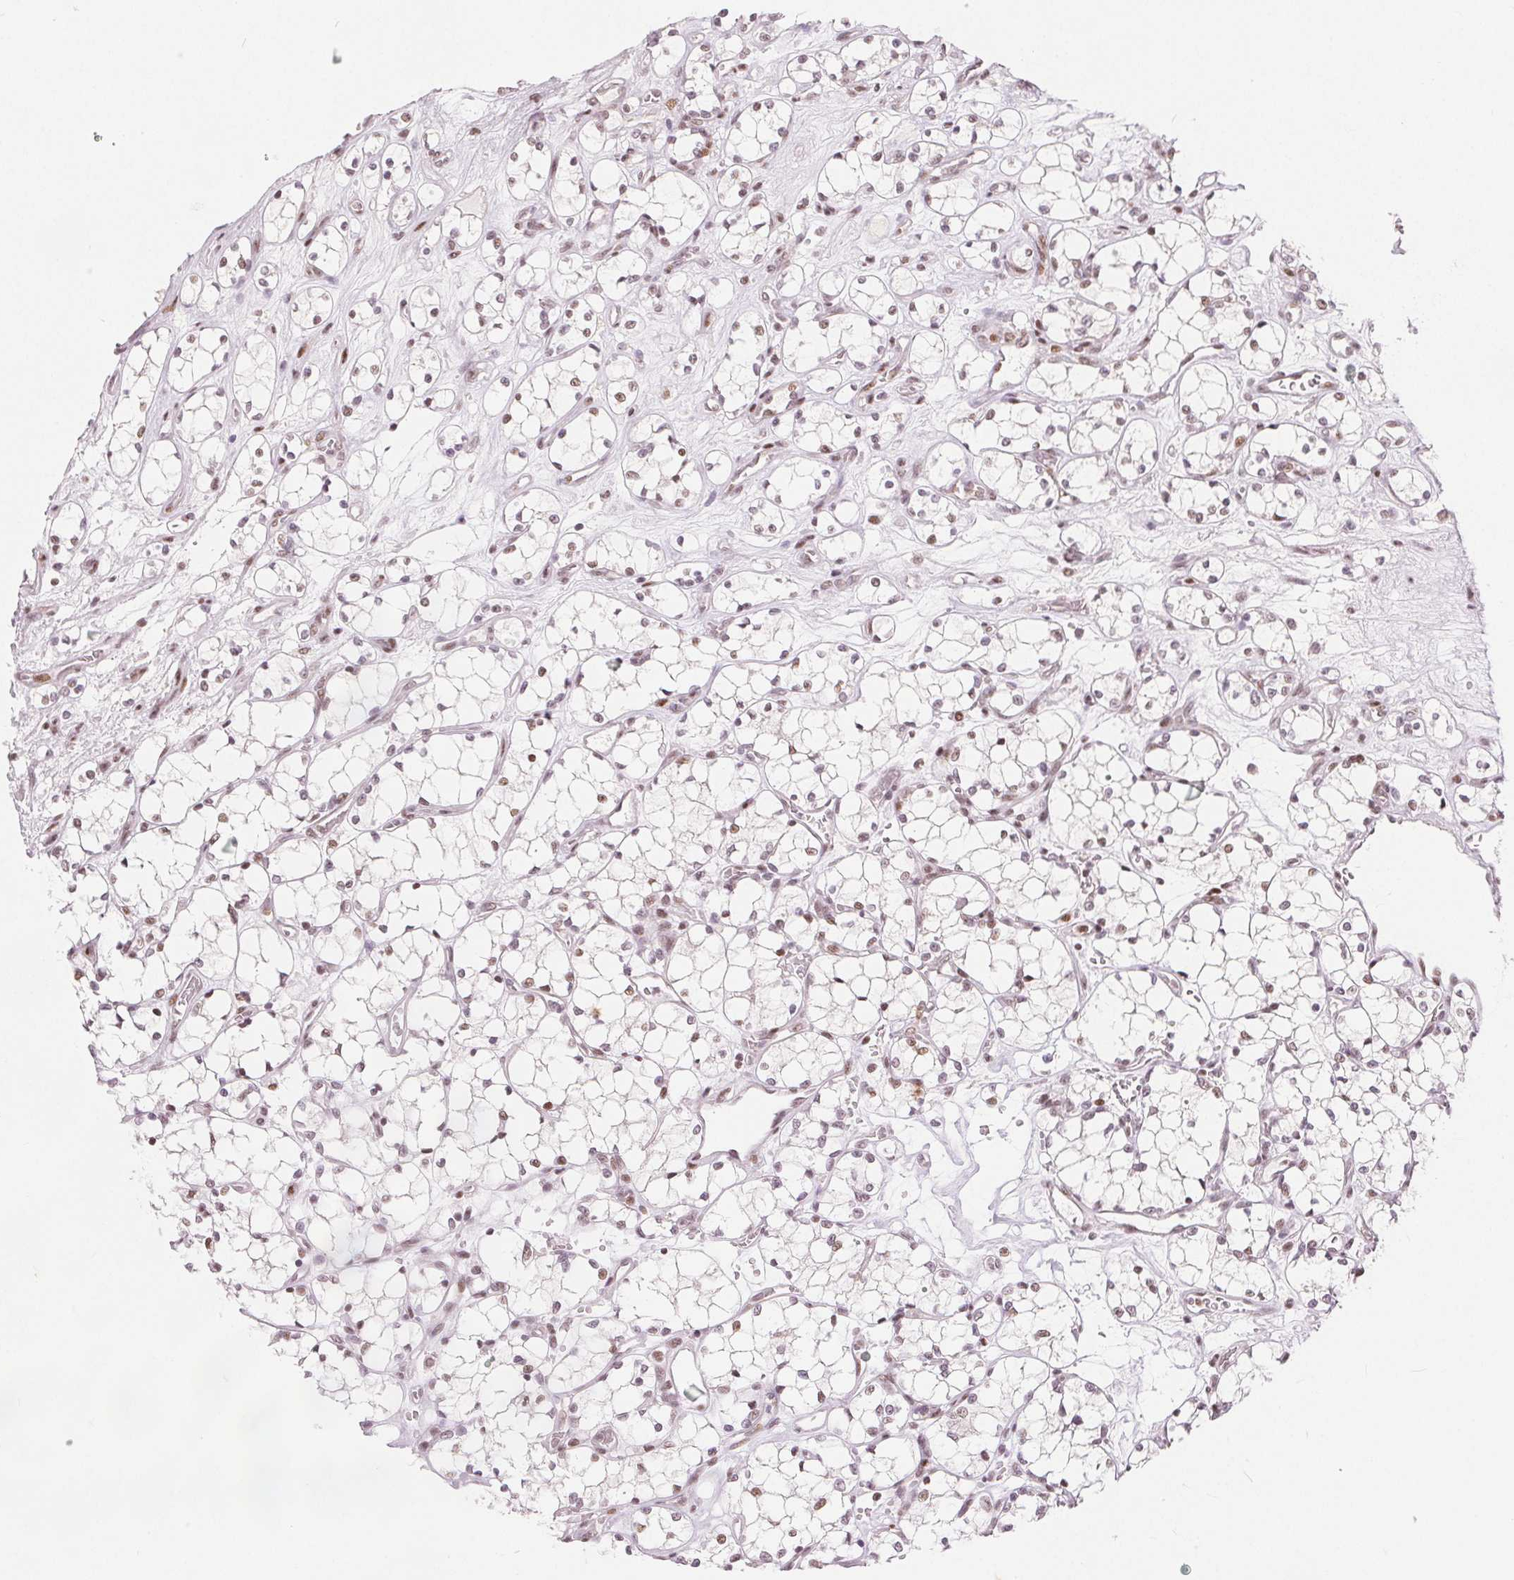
{"staining": {"intensity": "moderate", "quantity": ">75%", "location": "nuclear"}, "tissue": "renal cancer", "cell_type": "Tumor cells", "image_type": "cancer", "snomed": [{"axis": "morphology", "description": "Adenocarcinoma, NOS"}, {"axis": "topography", "description": "Kidney"}], "caption": "Immunohistochemical staining of human renal cancer (adenocarcinoma) reveals medium levels of moderate nuclear positivity in about >75% of tumor cells.", "gene": "ZNF703", "patient": {"sex": "female", "age": 69}}